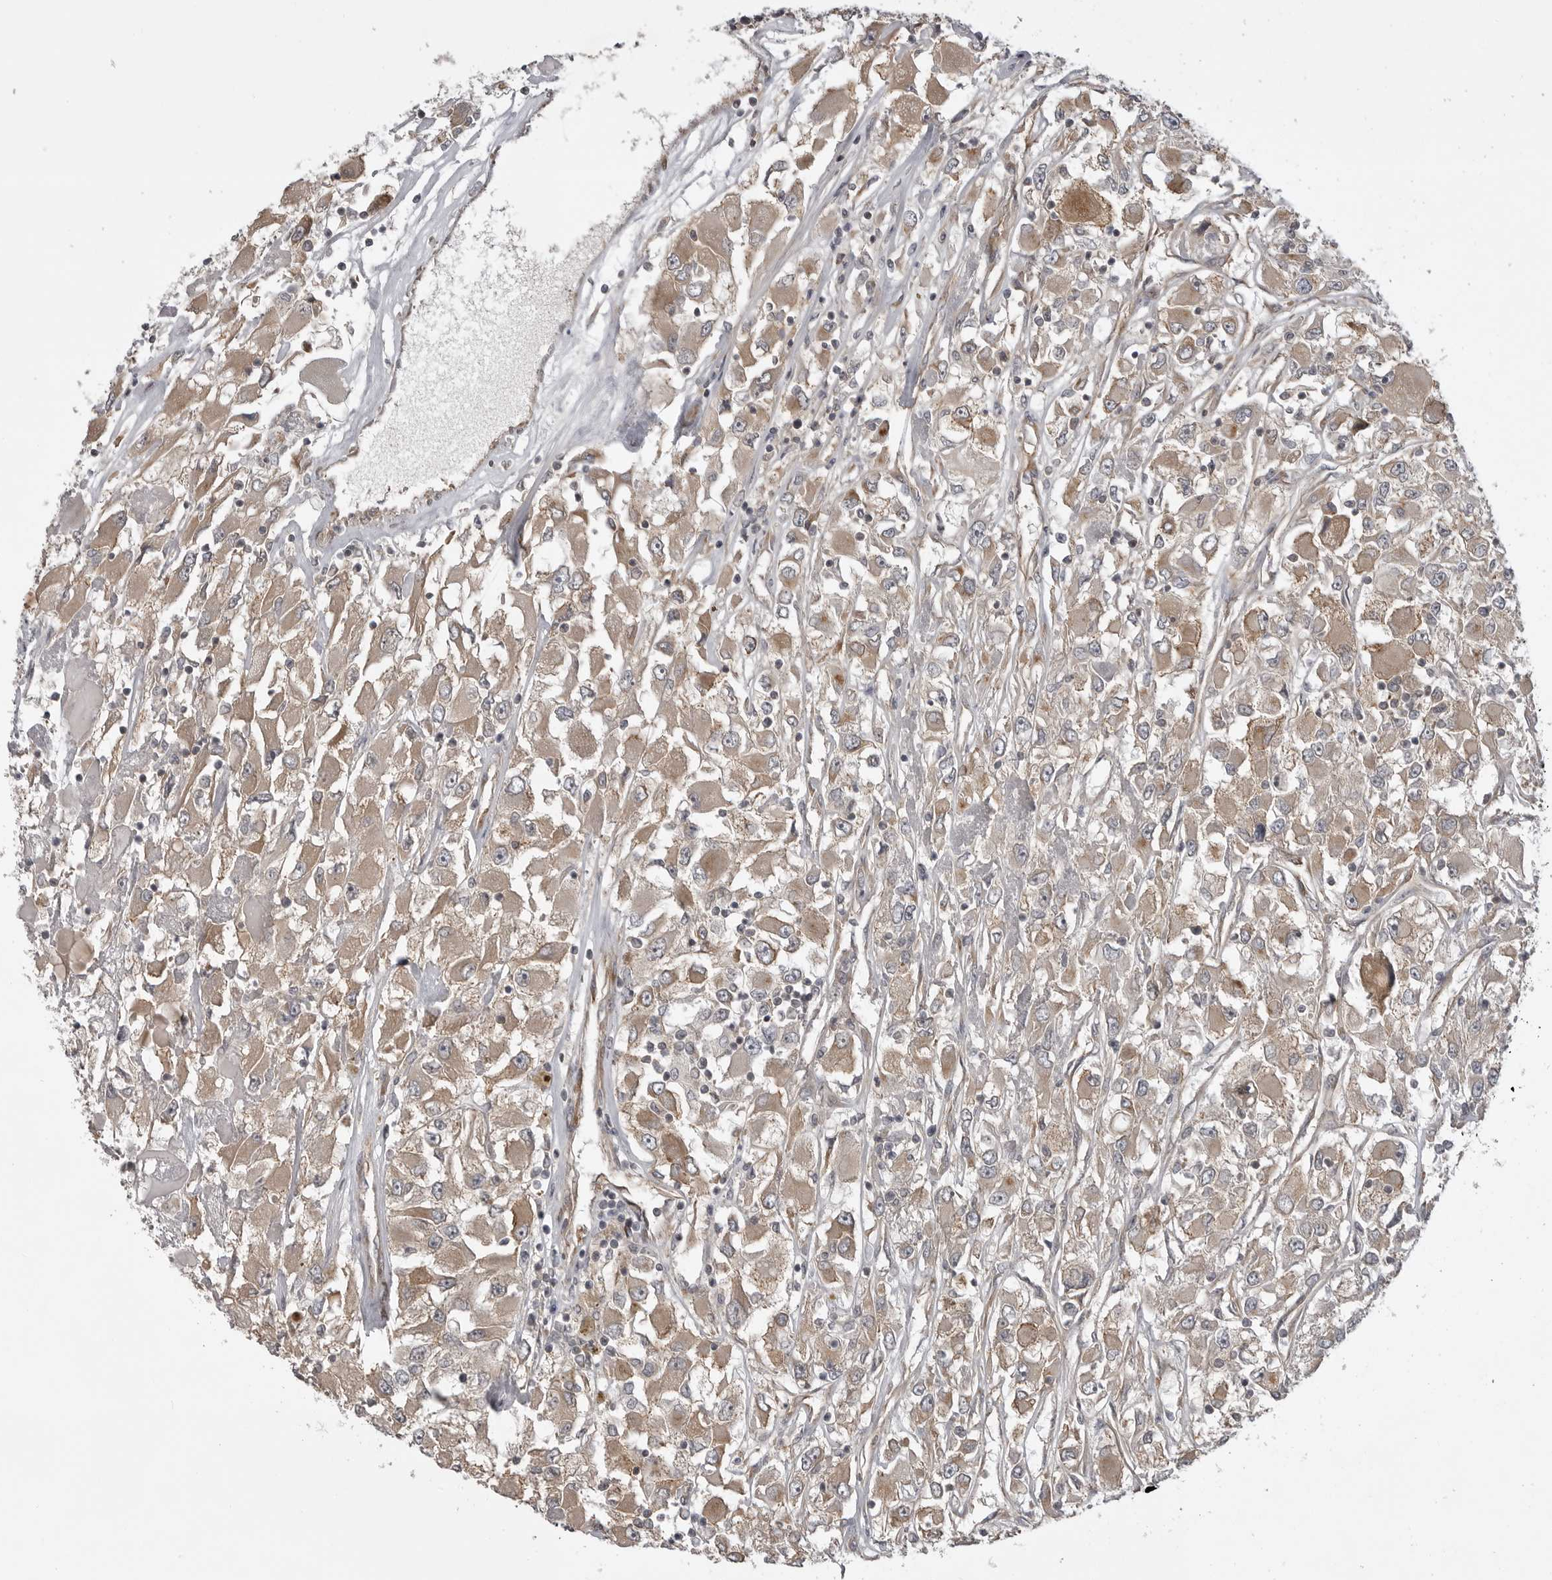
{"staining": {"intensity": "weak", "quantity": ">75%", "location": "cytoplasmic/membranous"}, "tissue": "renal cancer", "cell_type": "Tumor cells", "image_type": "cancer", "snomed": [{"axis": "morphology", "description": "Adenocarcinoma, NOS"}, {"axis": "topography", "description": "Kidney"}], "caption": "There is low levels of weak cytoplasmic/membranous positivity in tumor cells of renal cancer (adenocarcinoma), as demonstrated by immunohistochemical staining (brown color).", "gene": "LRRC45", "patient": {"sex": "female", "age": 52}}